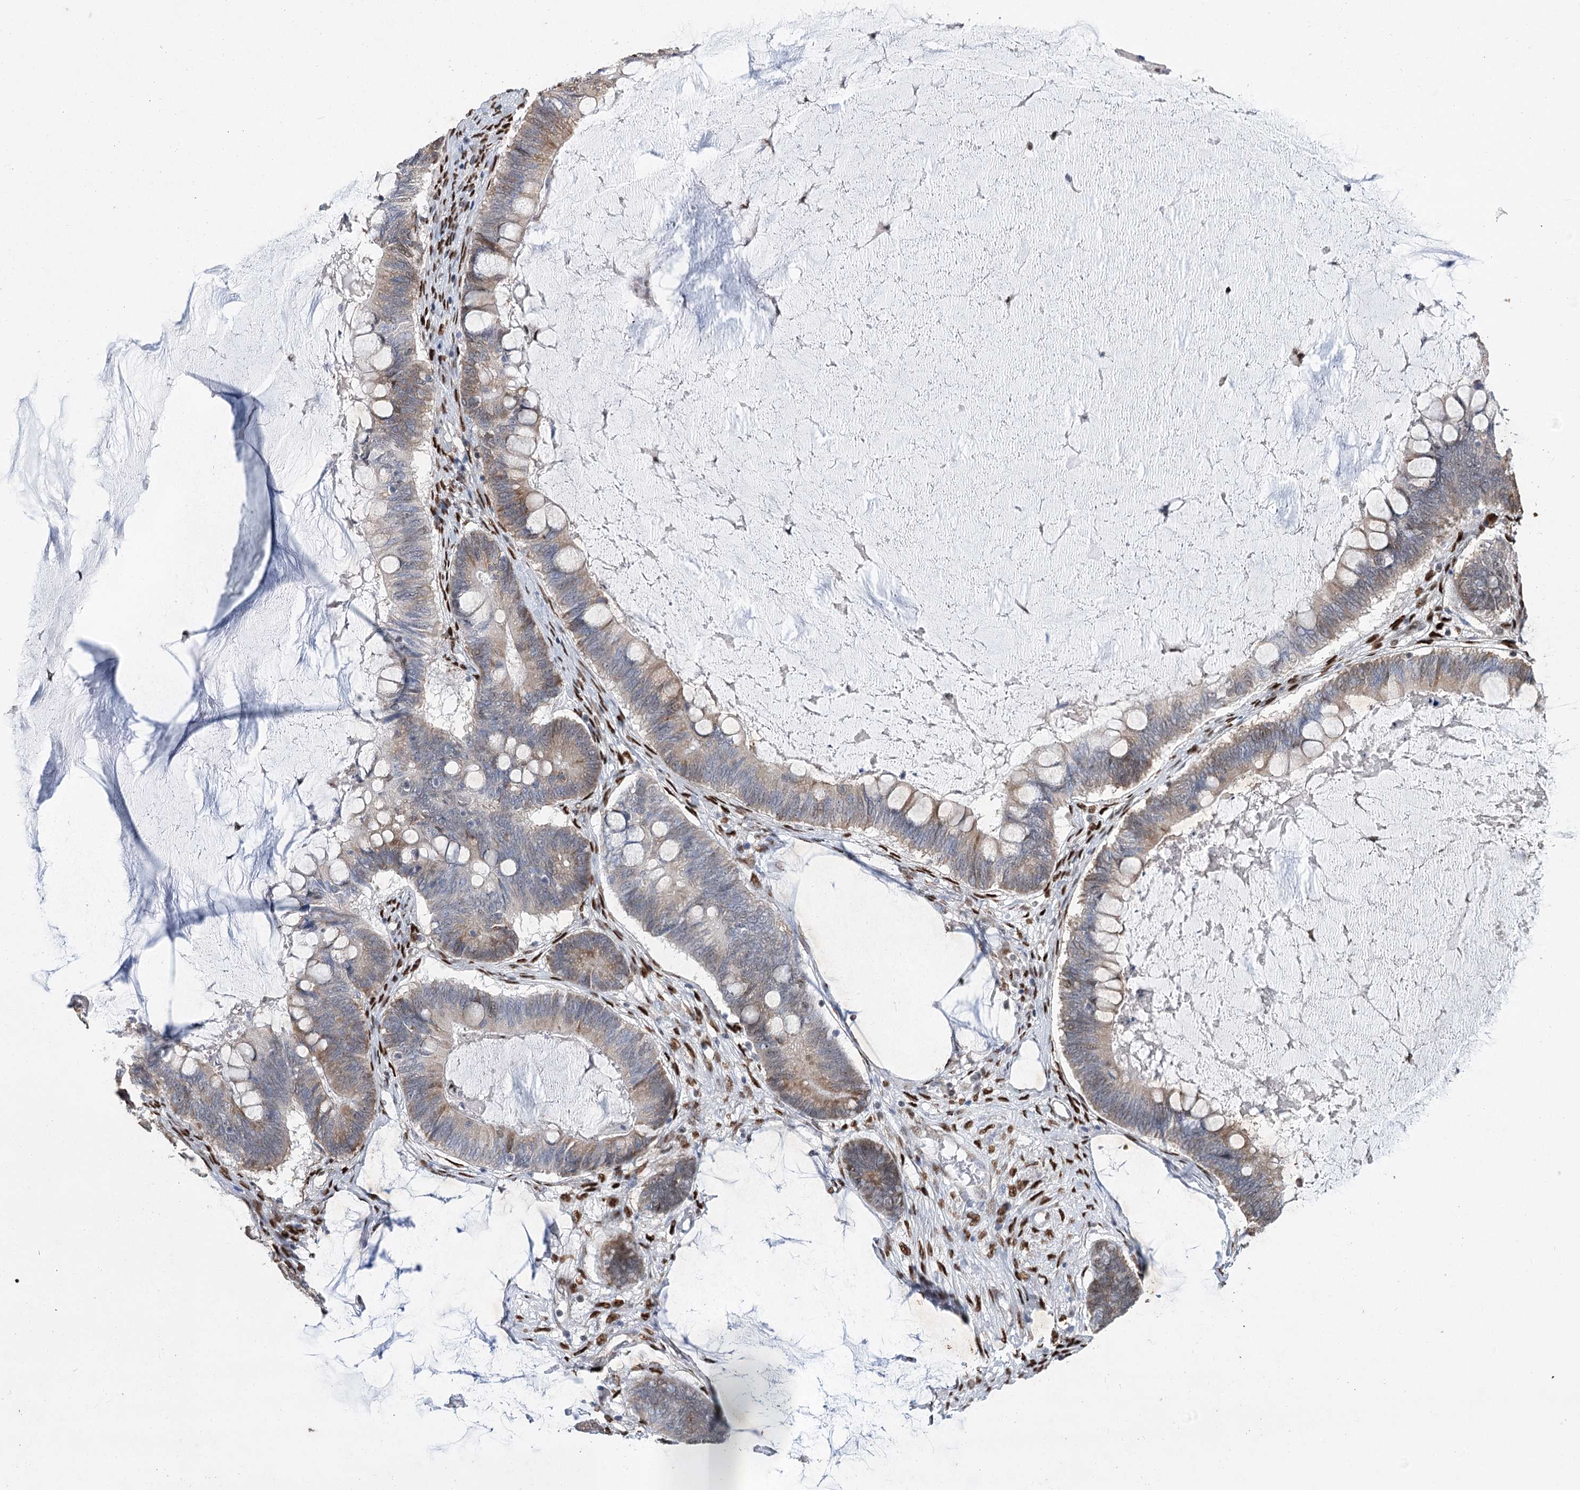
{"staining": {"intensity": "moderate", "quantity": "25%-75%", "location": "cytoplasmic/membranous"}, "tissue": "ovarian cancer", "cell_type": "Tumor cells", "image_type": "cancer", "snomed": [{"axis": "morphology", "description": "Cystadenocarcinoma, mucinous, NOS"}, {"axis": "topography", "description": "Ovary"}], "caption": "Immunohistochemical staining of human ovarian cancer (mucinous cystadenocarcinoma) exhibits moderate cytoplasmic/membranous protein expression in about 25%-75% of tumor cells.", "gene": "NFU1", "patient": {"sex": "female", "age": 61}}